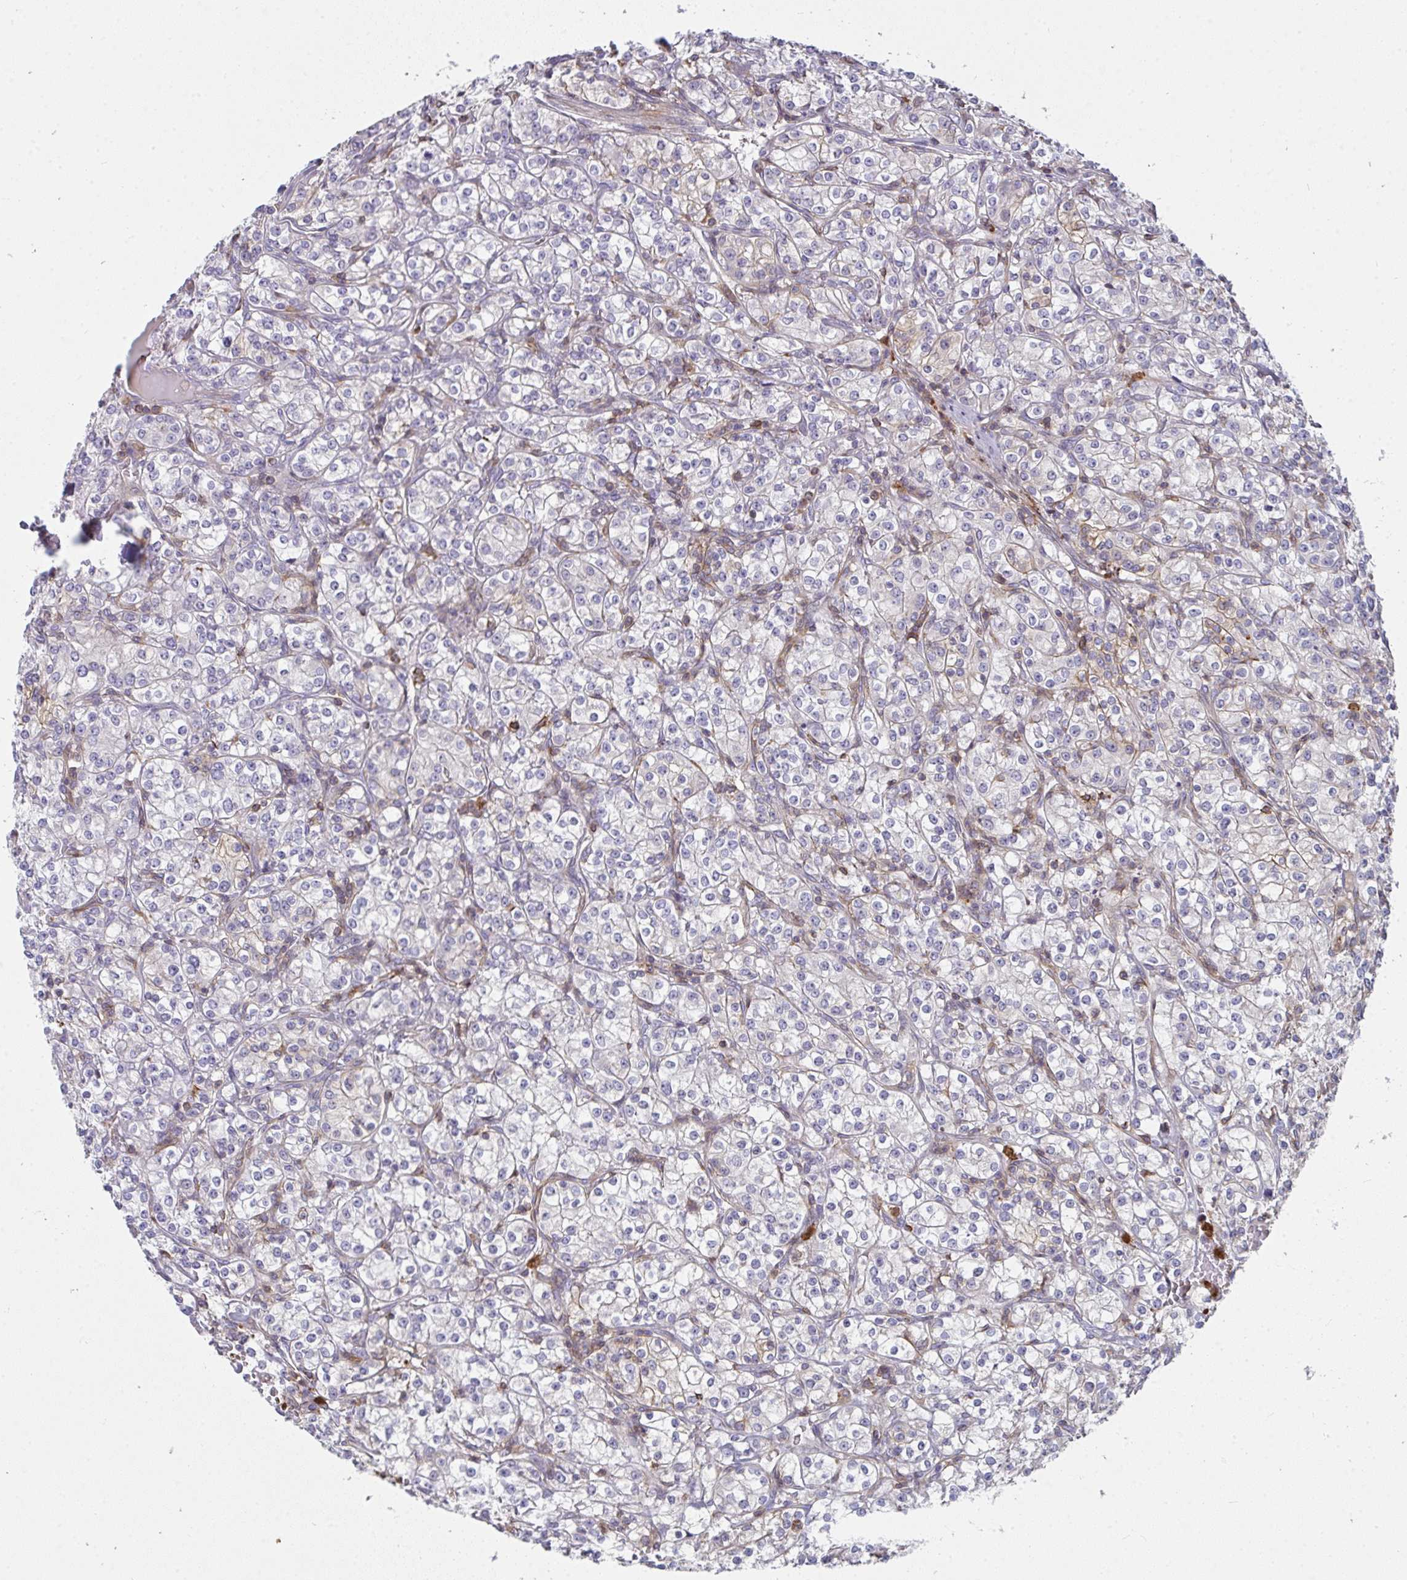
{"staining": {"intensity": "weak", "quantity": "<25%", "location": "cytoplasmic/membranous"}, "tissue": "renal cancer", "cell_type": "Tumor cells", "image_type": "cancer", "snomed": [{"axis": "morphology", "description": "Adenocarcinoma, NOS"}, {"axis": "topography", "description": "Kidney"}], "caption": "Immunohistochemistry of adenocarcinoma (renal) displays no positivity in tumor cells. (DAB immunohistochemistry, high magnification).", "gene": "CSF3R", "patient": {"sex": "male", "age": 77}}